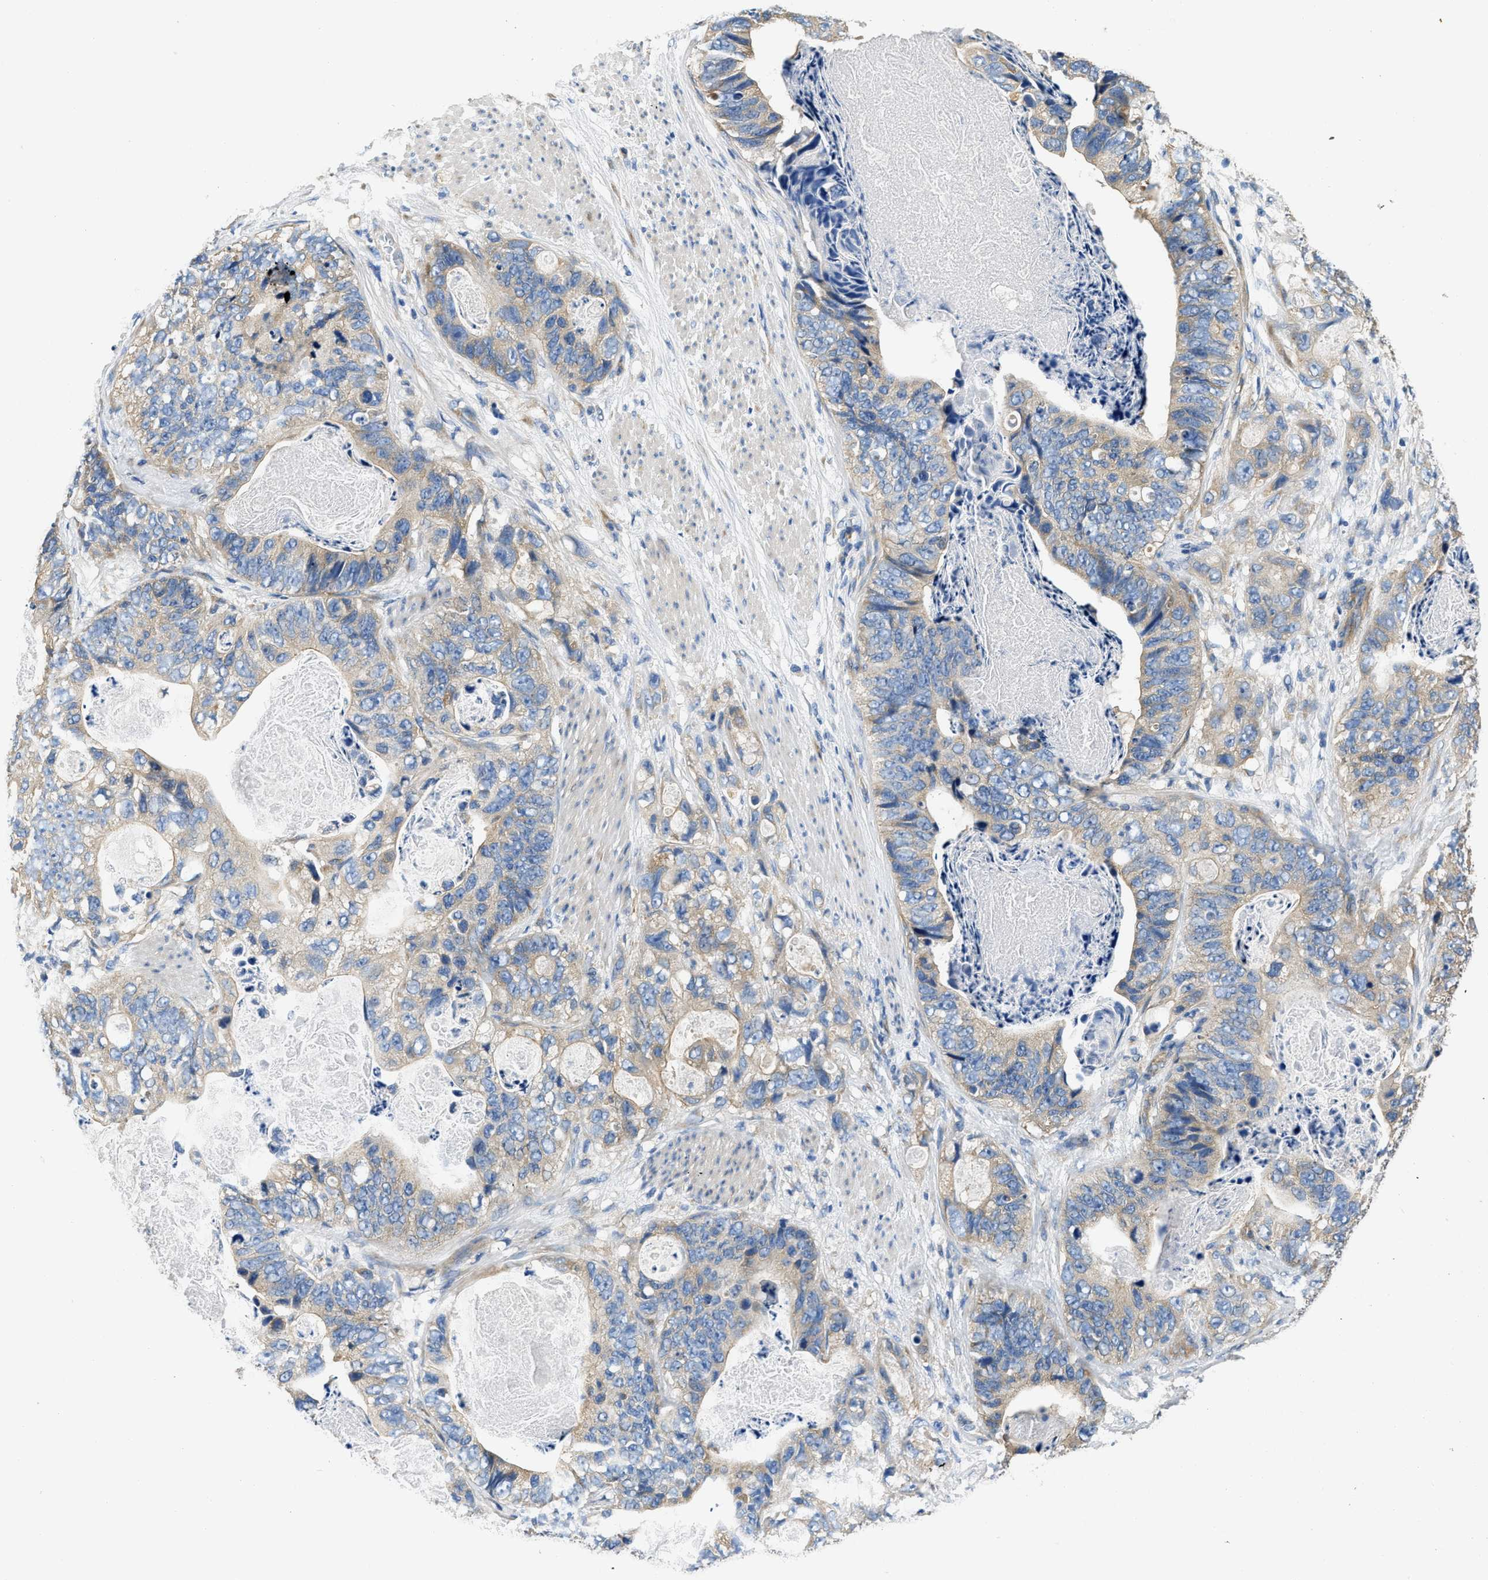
{"staining": {"intensity": "weak", "quantity": ">75%", "location": "cytoplasmic/membranous"}, "tissue": "stomach cancer", "cell_type": "Tumor cells", "image_type": "cancer", "snomed": [{"axis": "morphology", "description": "Adenocarcinoma, NOS"}, {"axis": "topography", "description": "Stomach"}], "caption": "Adenocarcinoma (stomach) stained with a brown dye shows weak cytoplasmic/membranous positive expression in approximately >75% of tumor cells.", "gene": "CSDE1", "patient": {"sex": "female", "age": 89}}